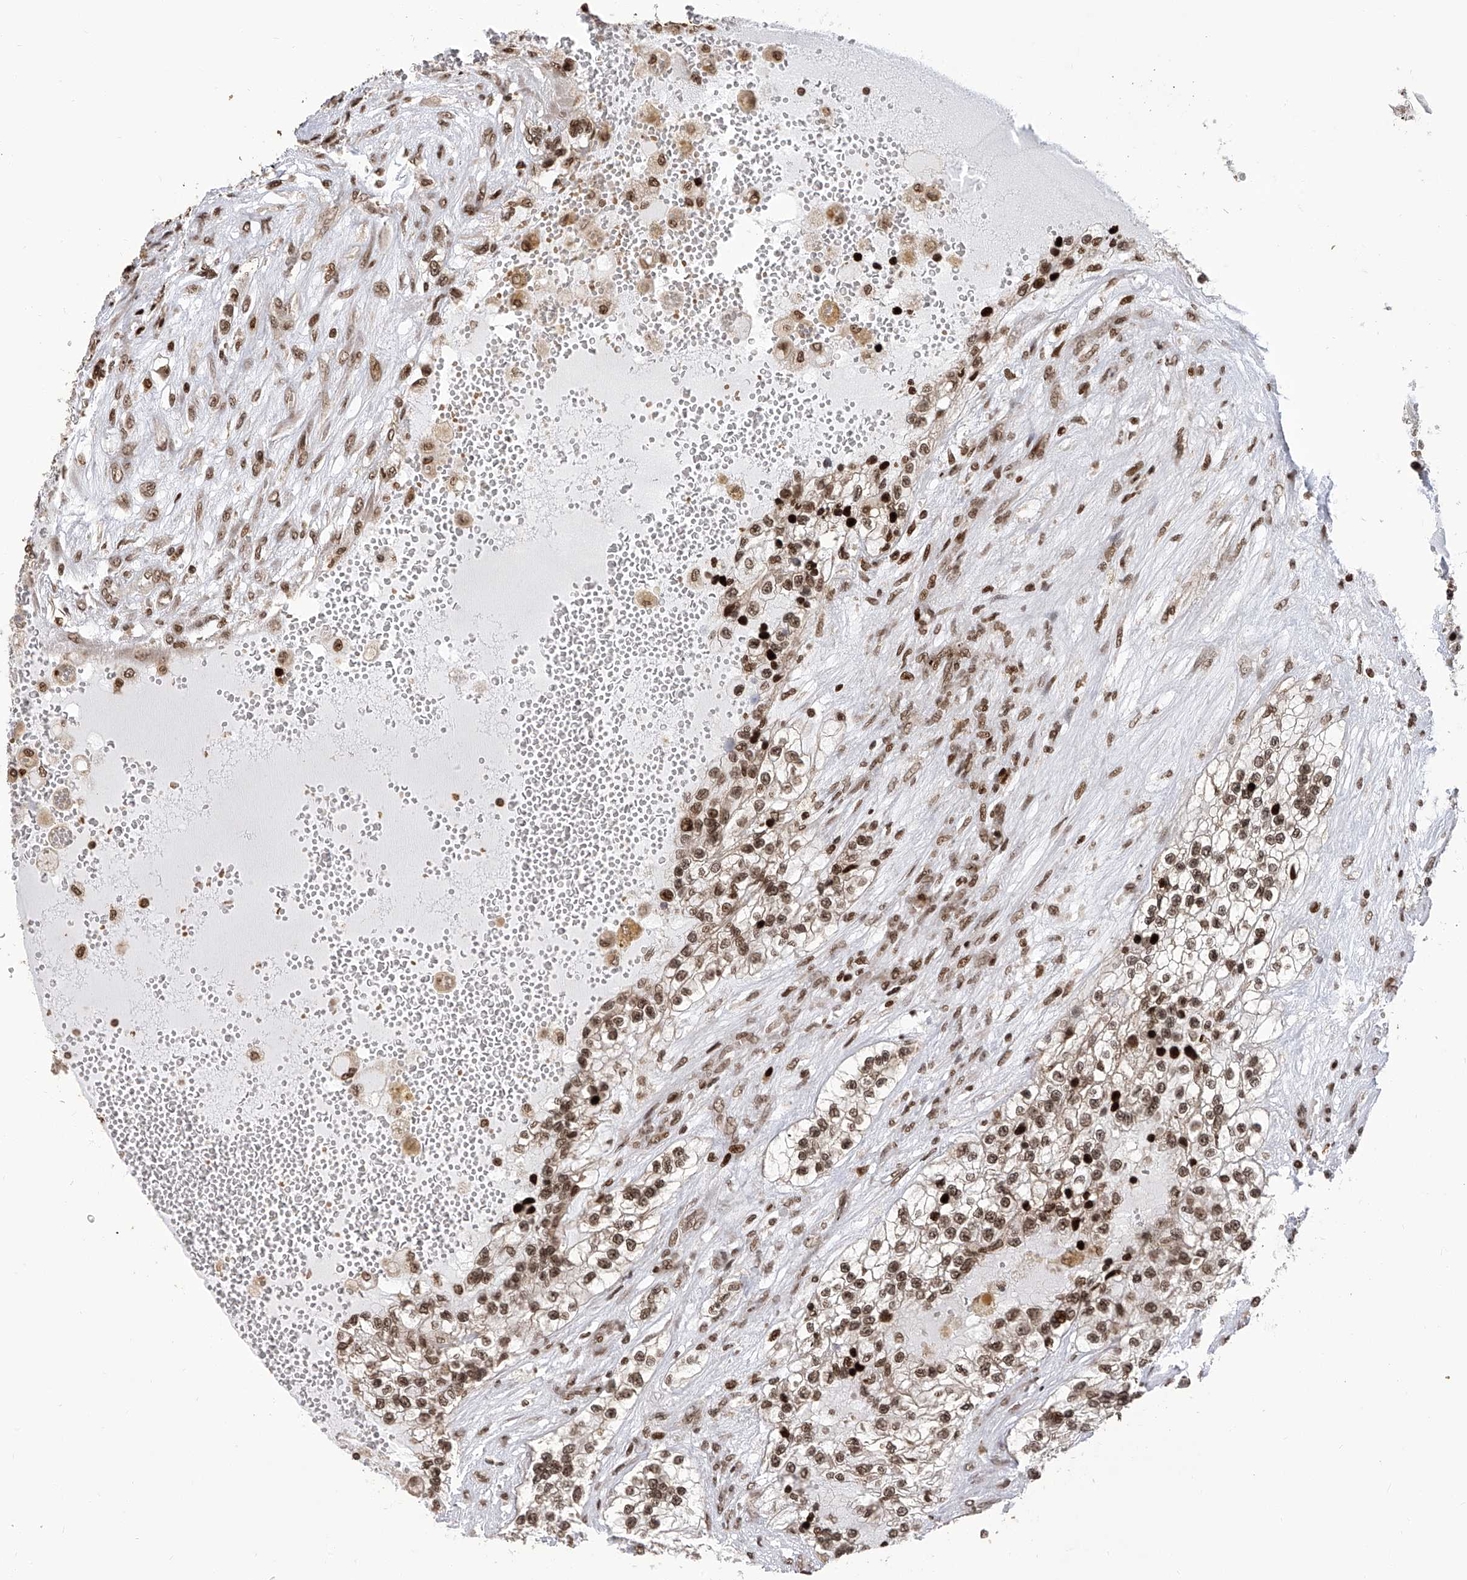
{"staining": {"intensity": "moderate", "quantity": ">75%", "location": "nuclear"}, "tissue": "renal cancer", "cell_type": "Tumor cells", "image_type": "cancer", "snomed": [{"axis": "morphology", "description": "Adenocarcinoma, NOS"}, {"axis": "topography", "description": "Kidney"}], "caption": "This is a photomicrograph of IHC staining of renal adenocarcinoma, which shows moderate staining in the nuclear of tumor cells.", "gene": "PAK1IP1", "patient": {"sex": "female", "age": 57}}